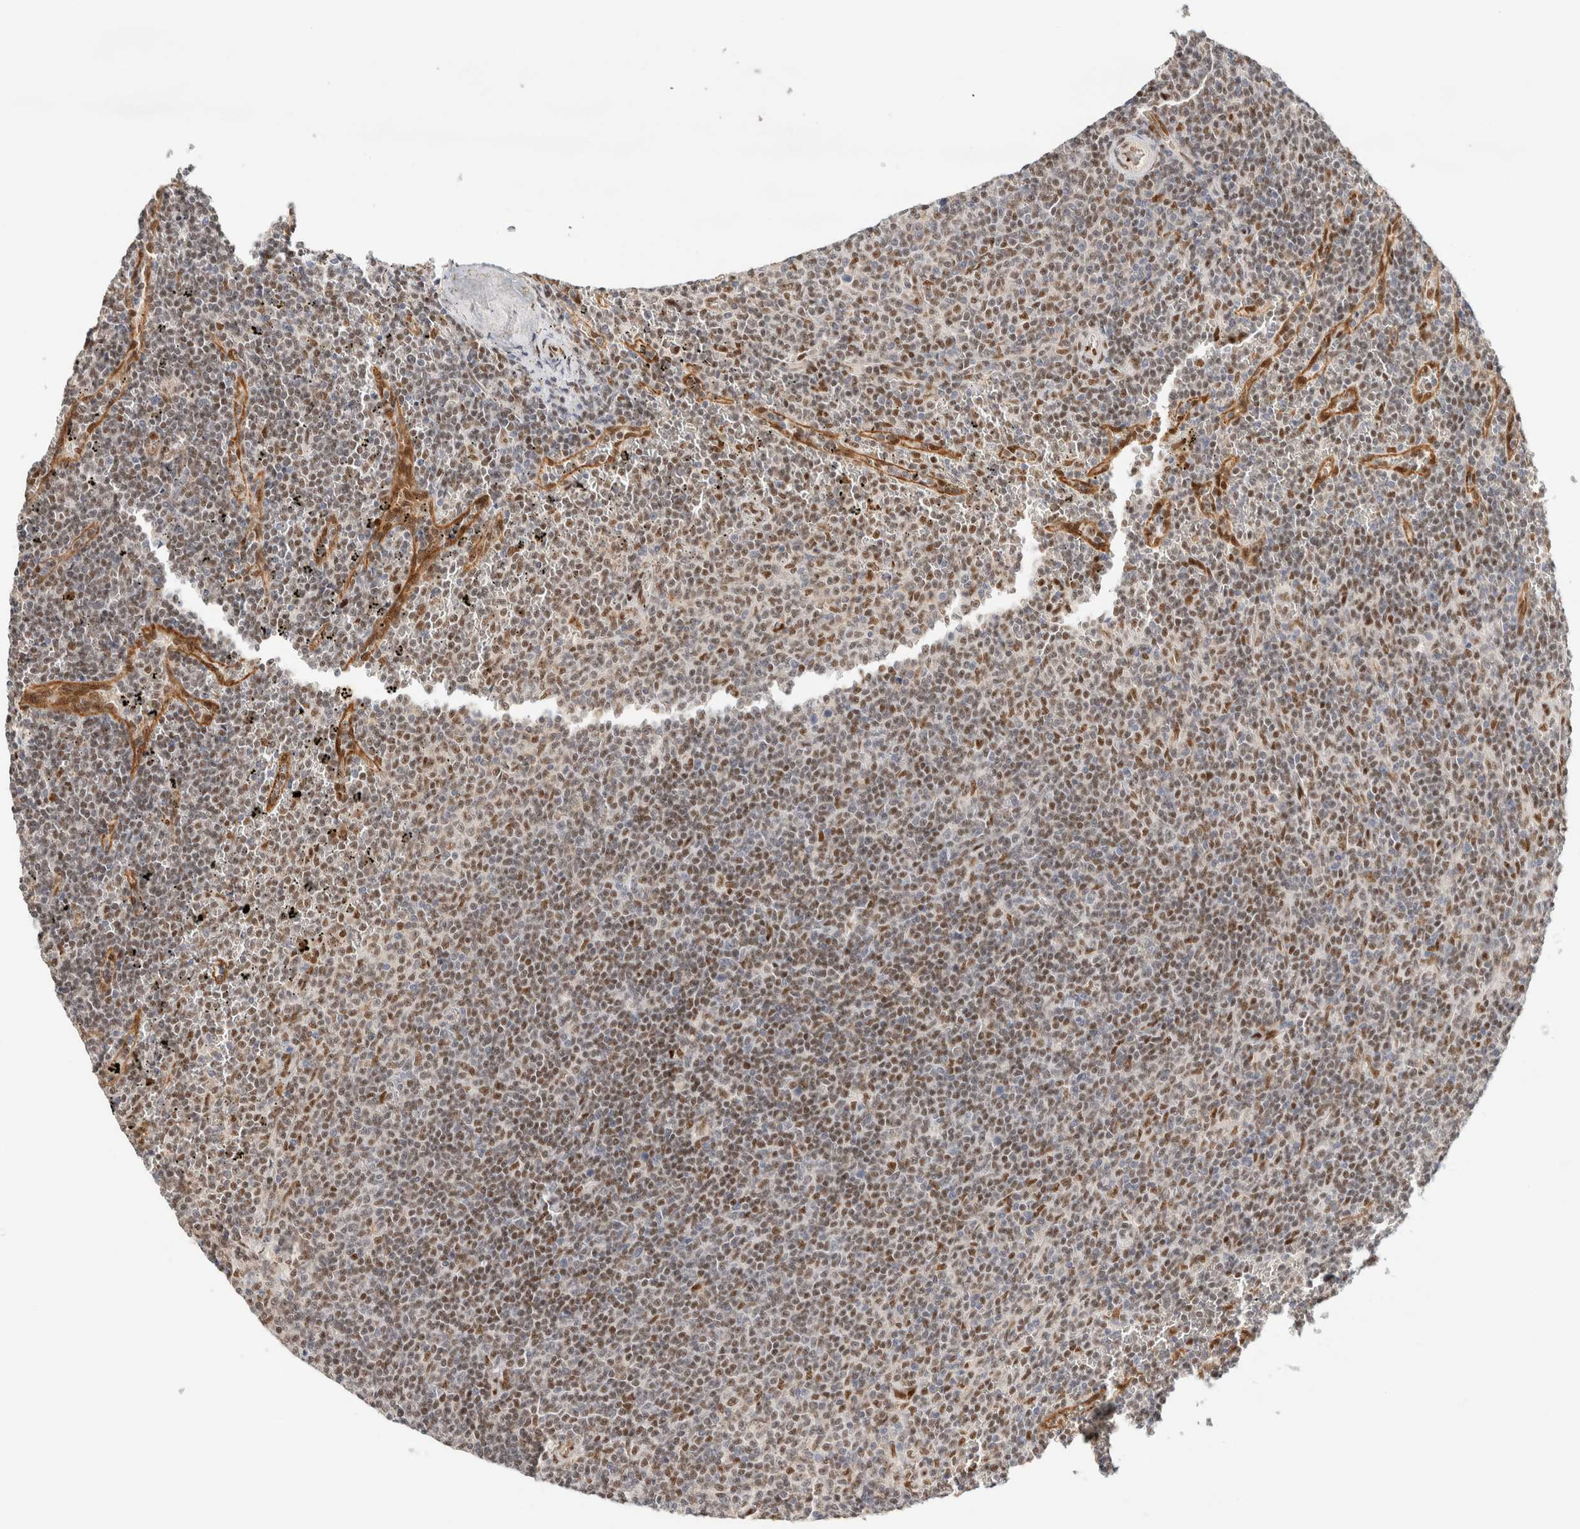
{"staining": {"intensity": "moderate", "quantity": "25%-75%", "location": "nuclear"}, "tissue": "lymphoma", "cell_type": "Tumor cells", "image_type": "cancer", "snomed": [{"axis": "morphology", "description": "Malignant lymphoma, non-Hodgkin's type, Low grade"}, {"axis": "topography", "description": "Spleen"}], "caption": "Tumor cells demonstrate moderate nuclear expression in approximately 25%-75% of cells in lymphoma.", "gene": "ZNF768", "patient": {"sex": "female", "age": 50}}